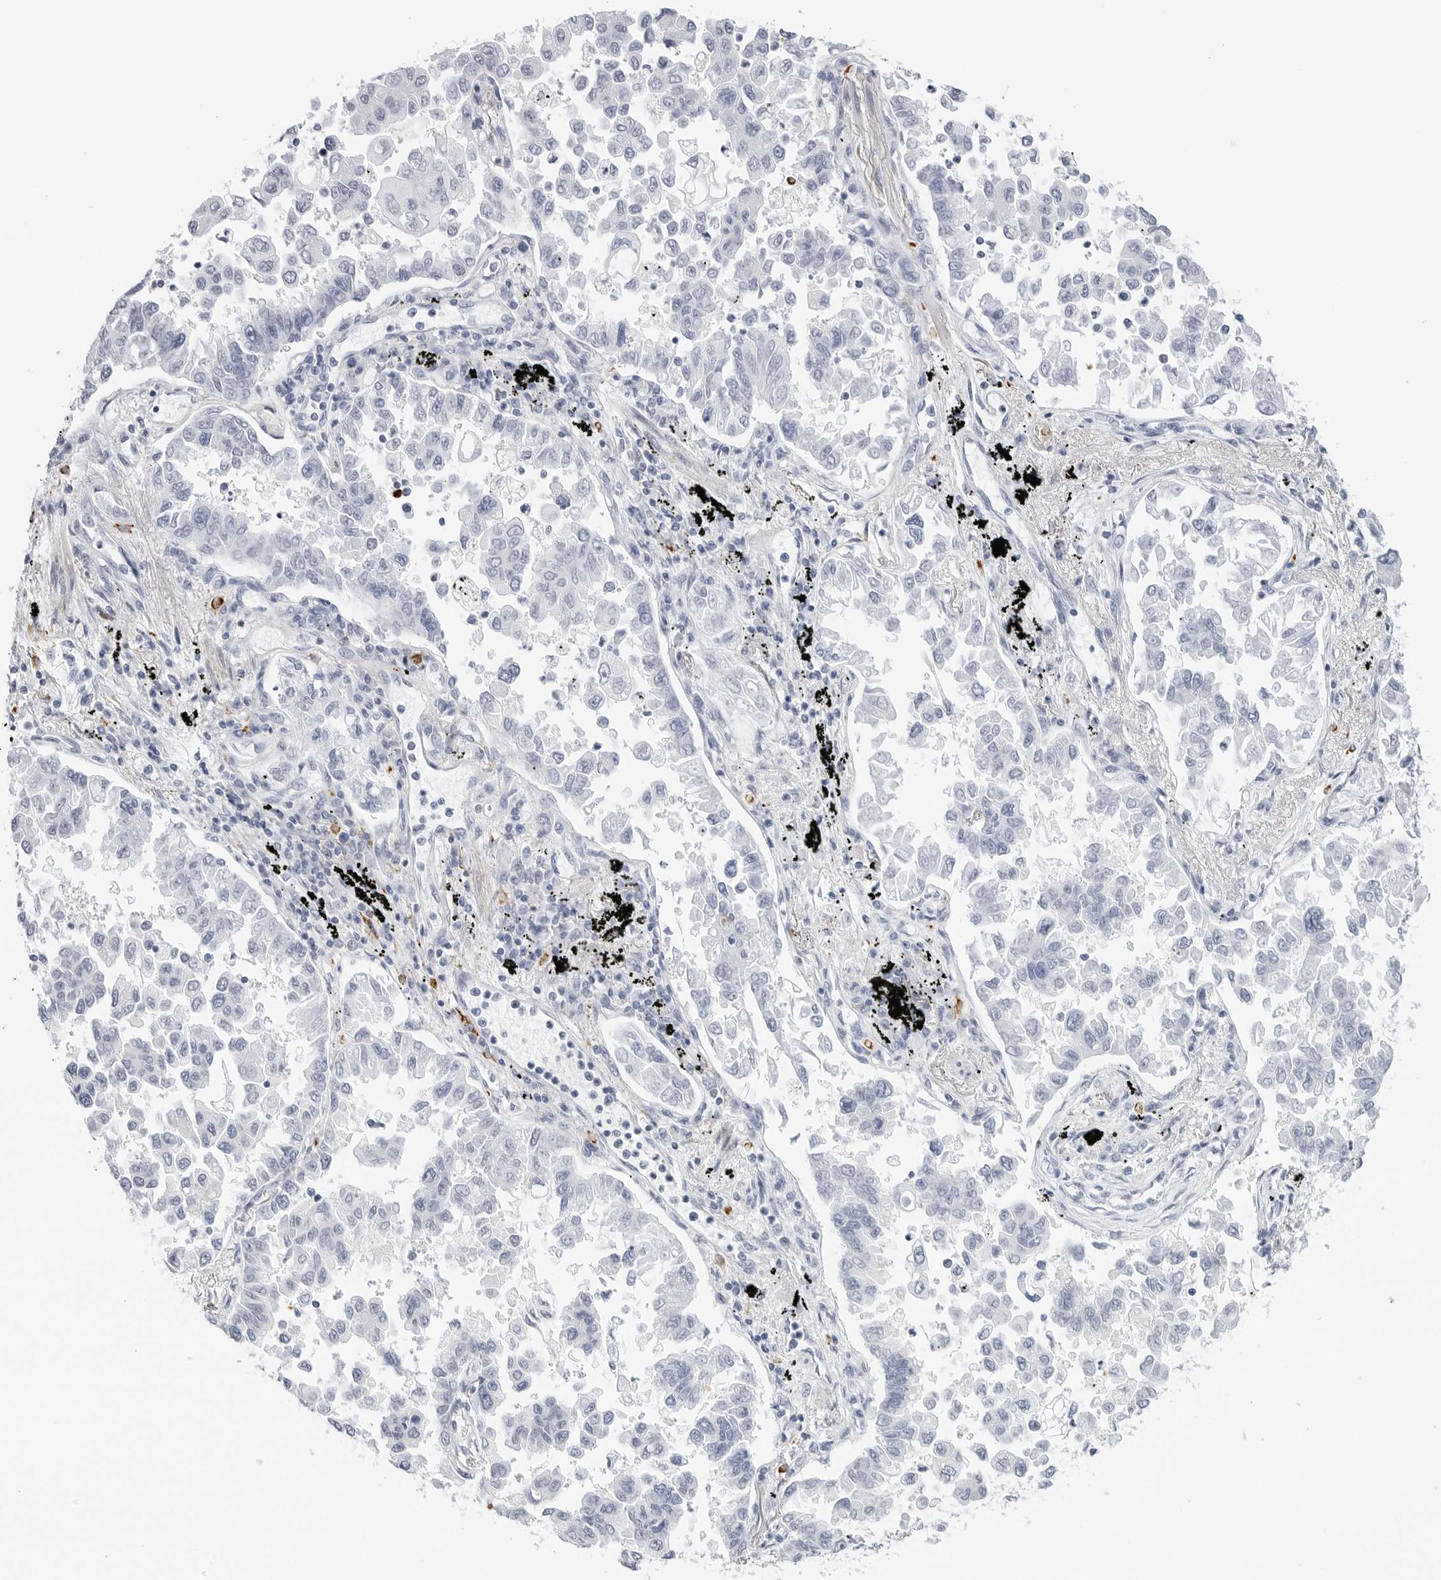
{"staining": {"intensity": "negative", "quantity": "none", "location": "none"}, "tissue": "lung cancer", "cell_type": "Tumor cells", "image_type": "cancer", "snomed": [{"axis": "morphology", "description": "Adenocarcinoma, NOS"}, {"axis": "topography", "description": "Lung"}], "caption": "Lung adenocarcinoma stained for a protein using immunohistochemistry (IHC) shows no positivity tumor cells.", "gene": "HSPB7", "patient": {"sex": "female", "age": 67}}